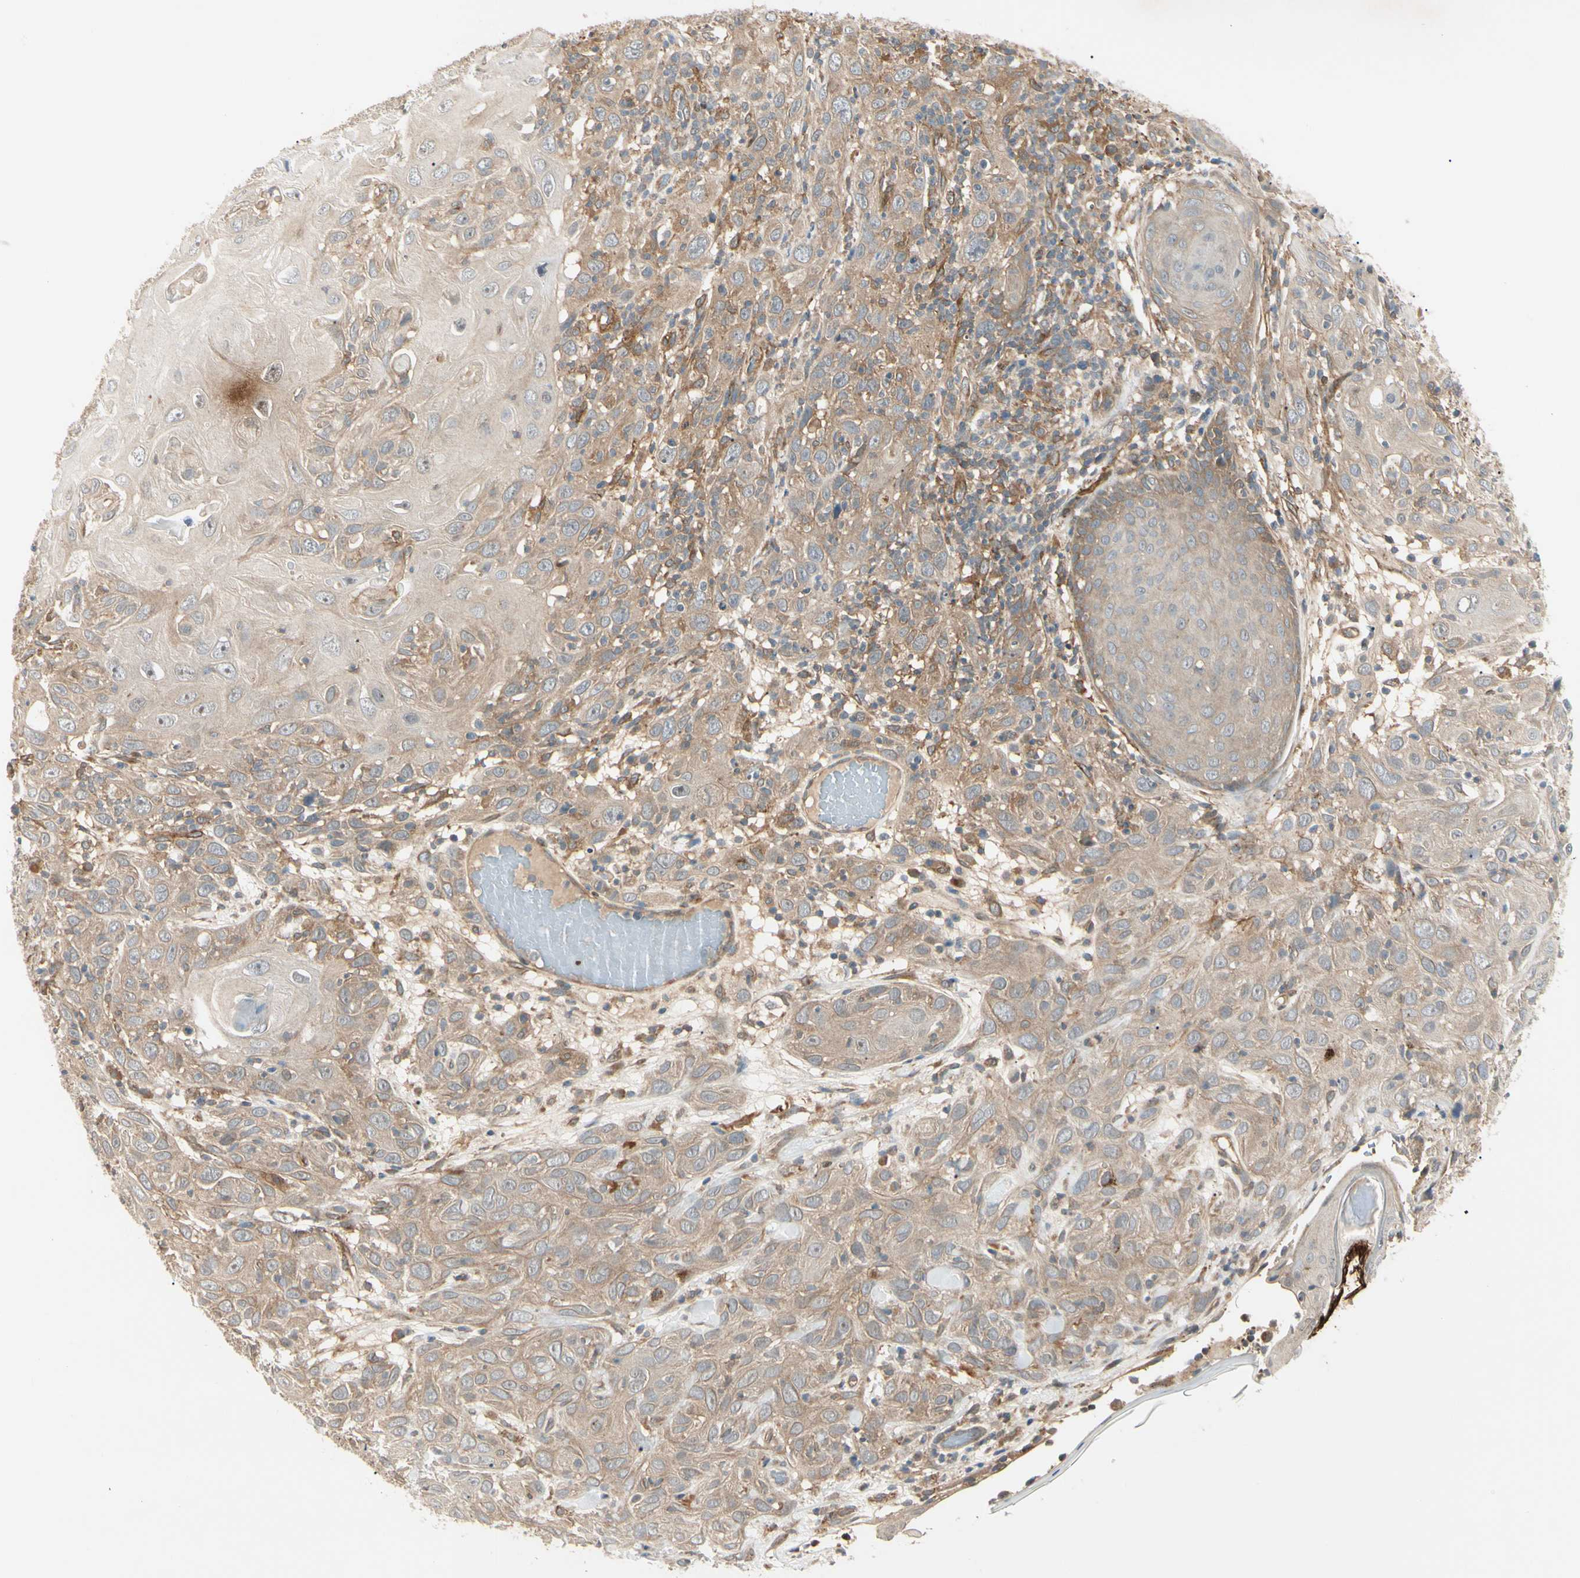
{"staining": {"intensity": "moderate", "quantity": ">75%", "location": "cytoplasmic/membranous"}, "tissue": "skin cancer", "cell_type": "Tumor cells", "image_type": "cancer", "snomed": [{"axis": "morphology", "description": "Squamous cell carcinoma, NOS"}, {"axis": "topography", "description": "Skin"}], "caption": "The immunohistochemical stain shows moderate cytoplasmic/membranous positivity in tumor cells of skin squamous cell carcinoma tissue. Nuclei are stained in blue.", "gene": "F2R", "patient": {"sex": "female", "age": 88}}